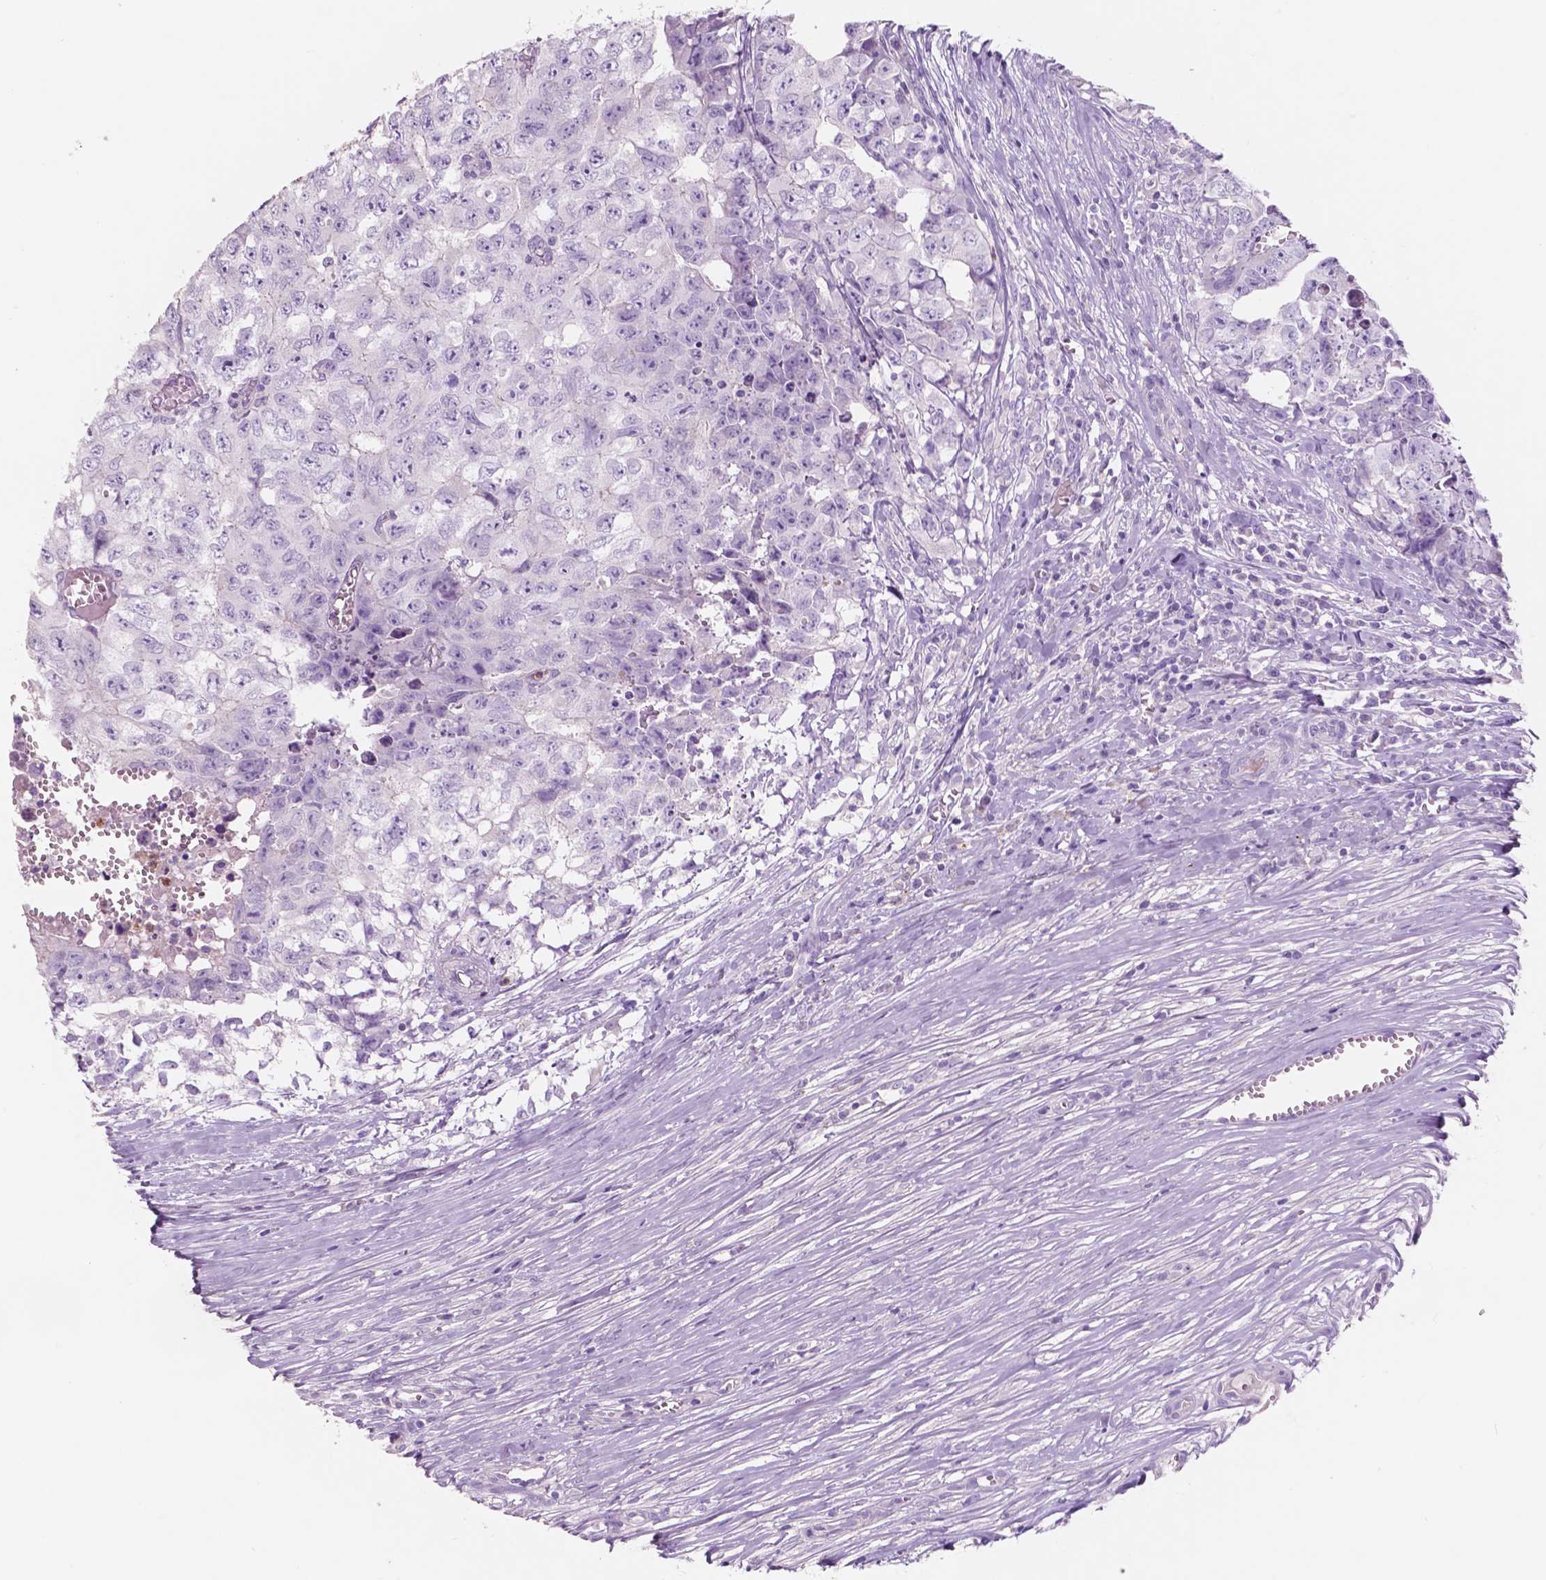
{"staining": {"intensity": "negative", "quantity": "none", "location": "none"}, "tissue": "testis cancer", "cell_type": "Tumor cells", "image_type": "cancer", "snomed": [{"axis": "morphology", "description": "Carcinoma, Embryonal, NOS"}, {"axis": "morphology", "description": "Teratoma, malignant, NOS"}, {"axis": "topography", "description": "Testis"}], "caption": "This is an immunohistochemistry (IHC) histopathology image of human testis cancer. There is no expression in tumor cells.", "gene": "CUZD1", "patient": {"sex": "male", "age": 24}}